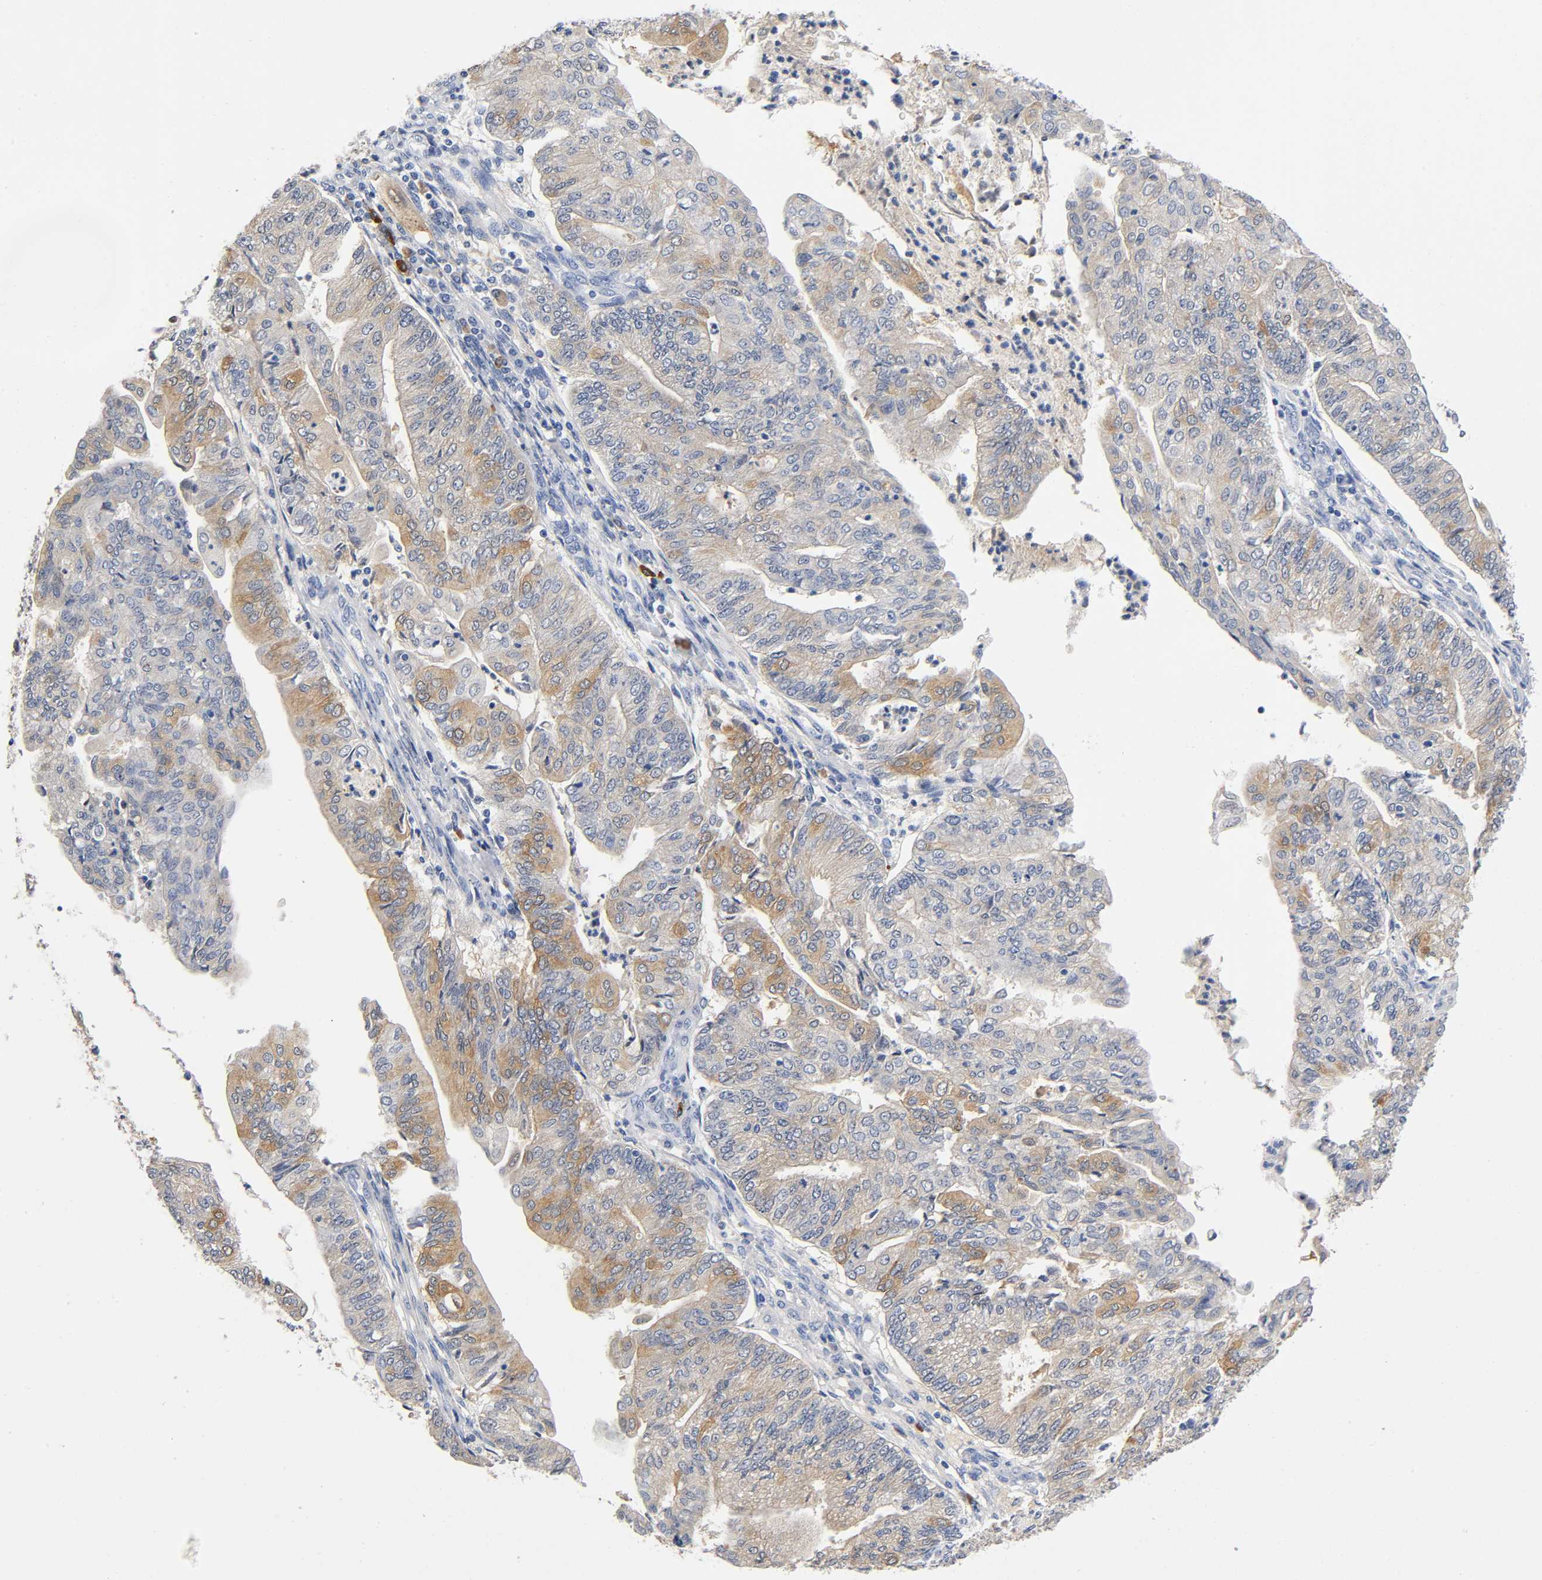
{"staining": {"intensity": "moderate", "quantity": ">75%", "location": "cytoplasmic/membranous"}, "tissue": "endometrial cancer", "cell_type": "Tumor cells", "image_type": "cancer", "snomed": [{"axis": "morphology", "description": "Adenocarcinoma, NOS"}, {"axis": "topography", "description": "Endometrium"}], "caption": "Protein expression analysis of human adenocarcinoma (endometrial) reveals moderate cytoplasmic/membranous staining in approximately >75% of tumor cells. (DAB (3,3'-diaminobenzidine) IHC with brightfield microscopy, high magnification).", "gene": "TNC", "patient": {"sex": "female", "age": 59}}